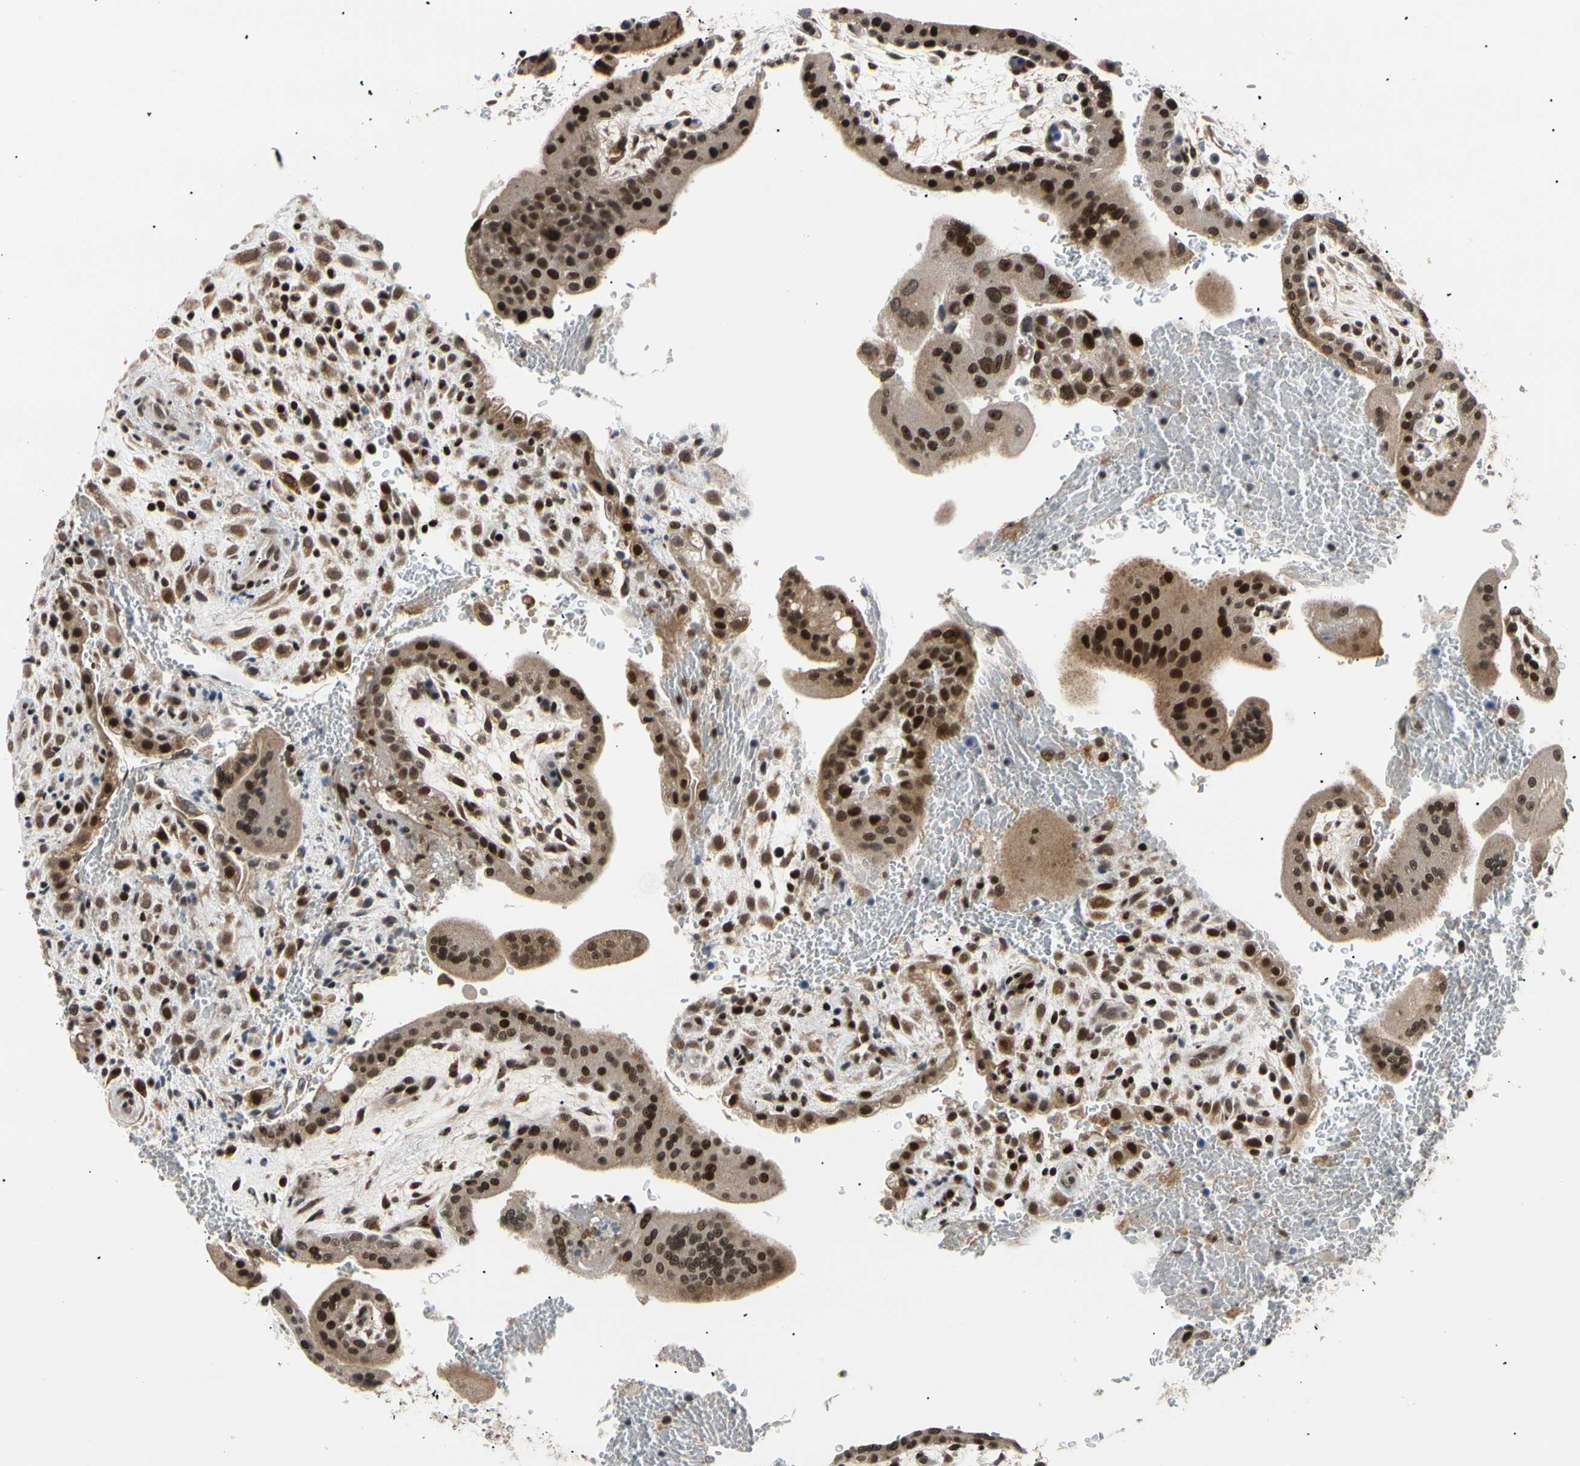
{"staining": {"intensity": "strong", "quantity": ">75%", "location": "cytoplasmic/membranous,nuclear"}, "tissue": "placenta", "cell_type": "Decidual cells", "image_type": "normal", "snomed": [{"axis": "morphology", "description": "Normal tissue, NOS"}, {"axis": "topography", "description": "Placenta"}], "caption": "DAB (3,3'-diaminobenzidine) immunohistochemical staining of normal placenta exhibits strong cytoplasmic/membranous,nuclear protein expression in approximately >75% of decidual cells. (DAB = brown stain, brightfield microscopy at high magnification).", "gene": "E2F1", "patient": {"sex": "female", "age": 35}}